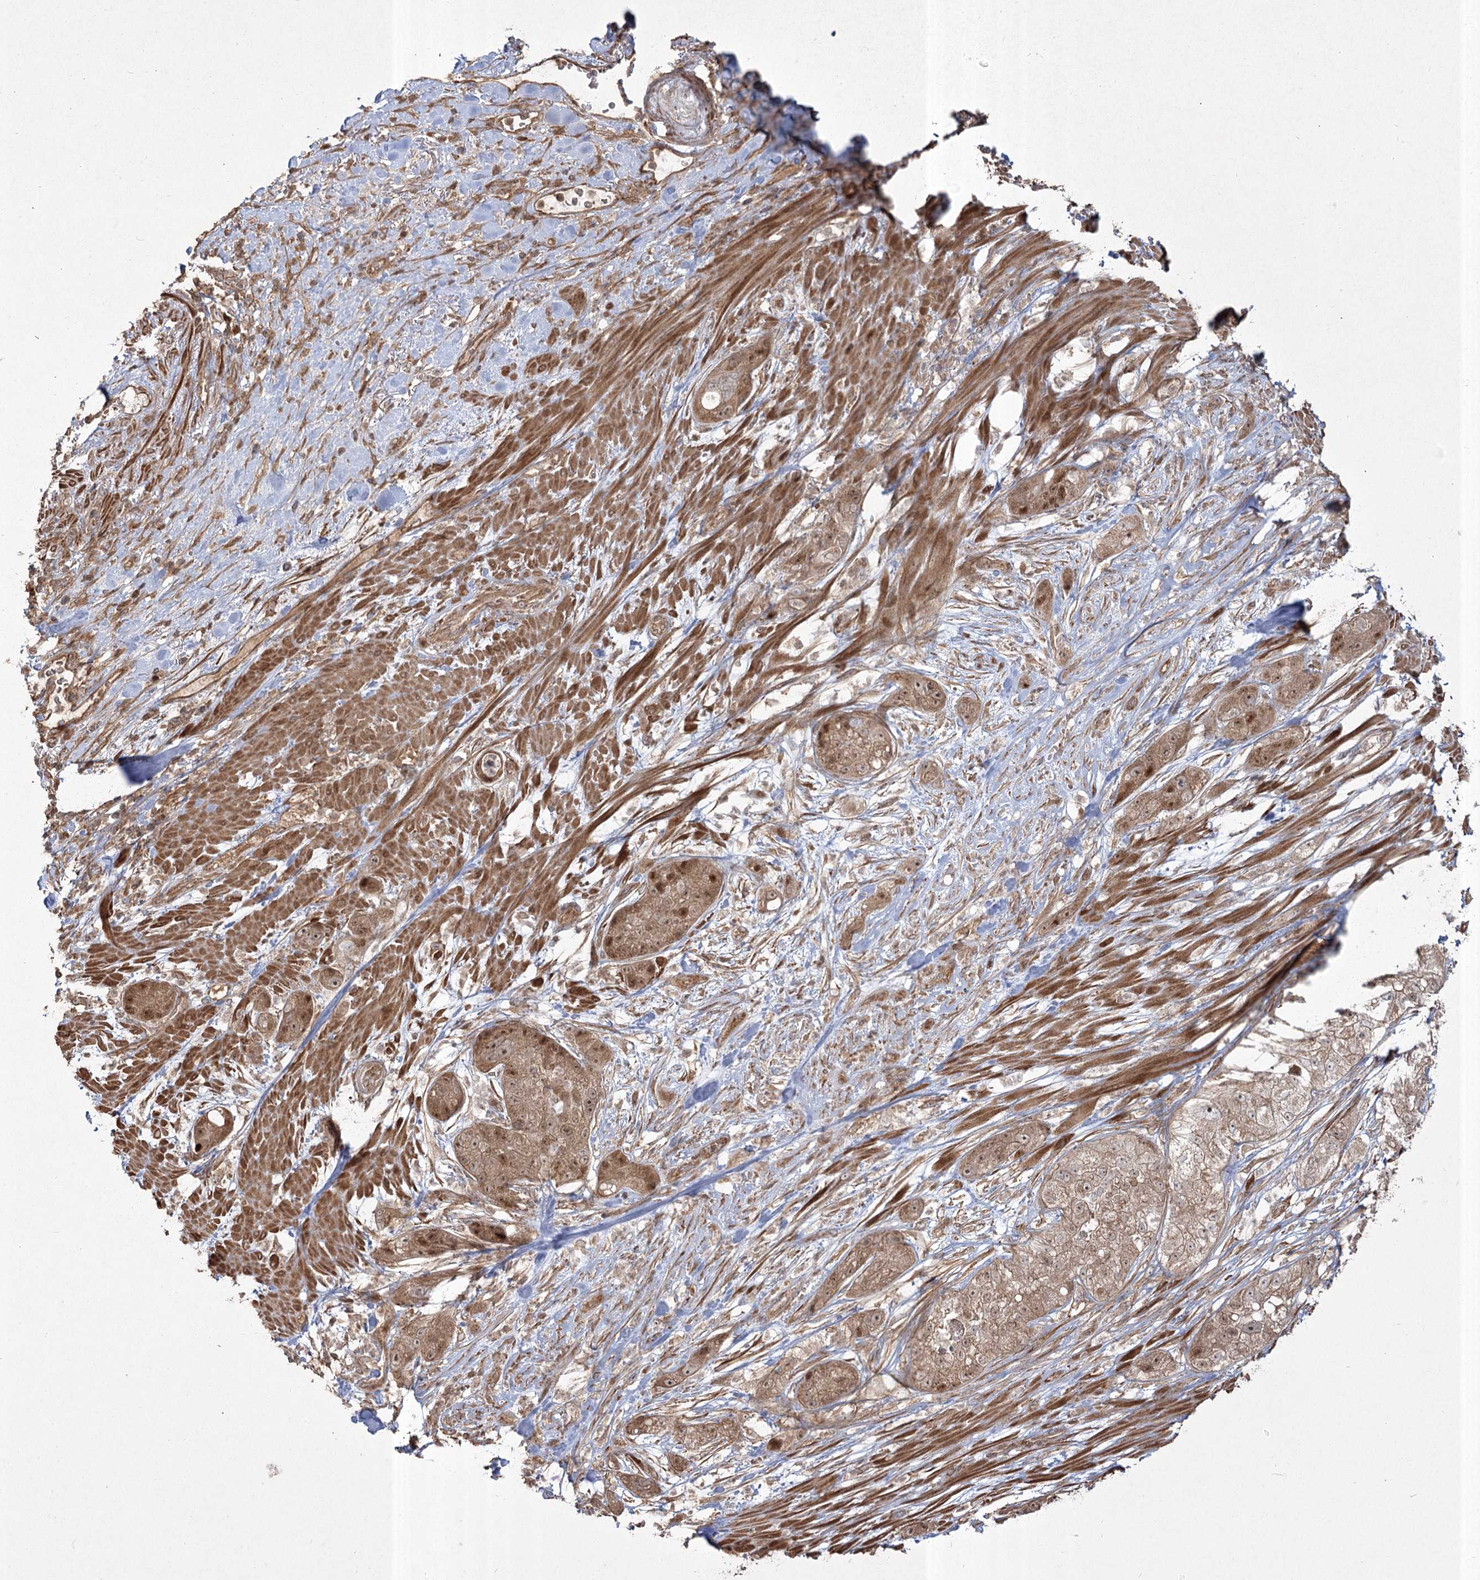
{"staining": {"intensity": "moderate", "quantity": ">75%", "location": "cytoplasmic/membranous,nuclear"}, "tissue": "pancreatic cancer", "cell_type": "Tumor cells", "image_type": "cancer", "snomed": [{"axis": "morphology", "description": "Adenocarcinoma, NOS"}, {"axis": "topography", "description": "Pancreas"}], "caption": "This is a micrograph of IHC staining of pancreatic cancer, which shows moderate staining in the cytoplasmic/membranous and nuclear of tumor cells.", "gene": "CPLANE1", "patient": {"sex": "female", "age": 78}}